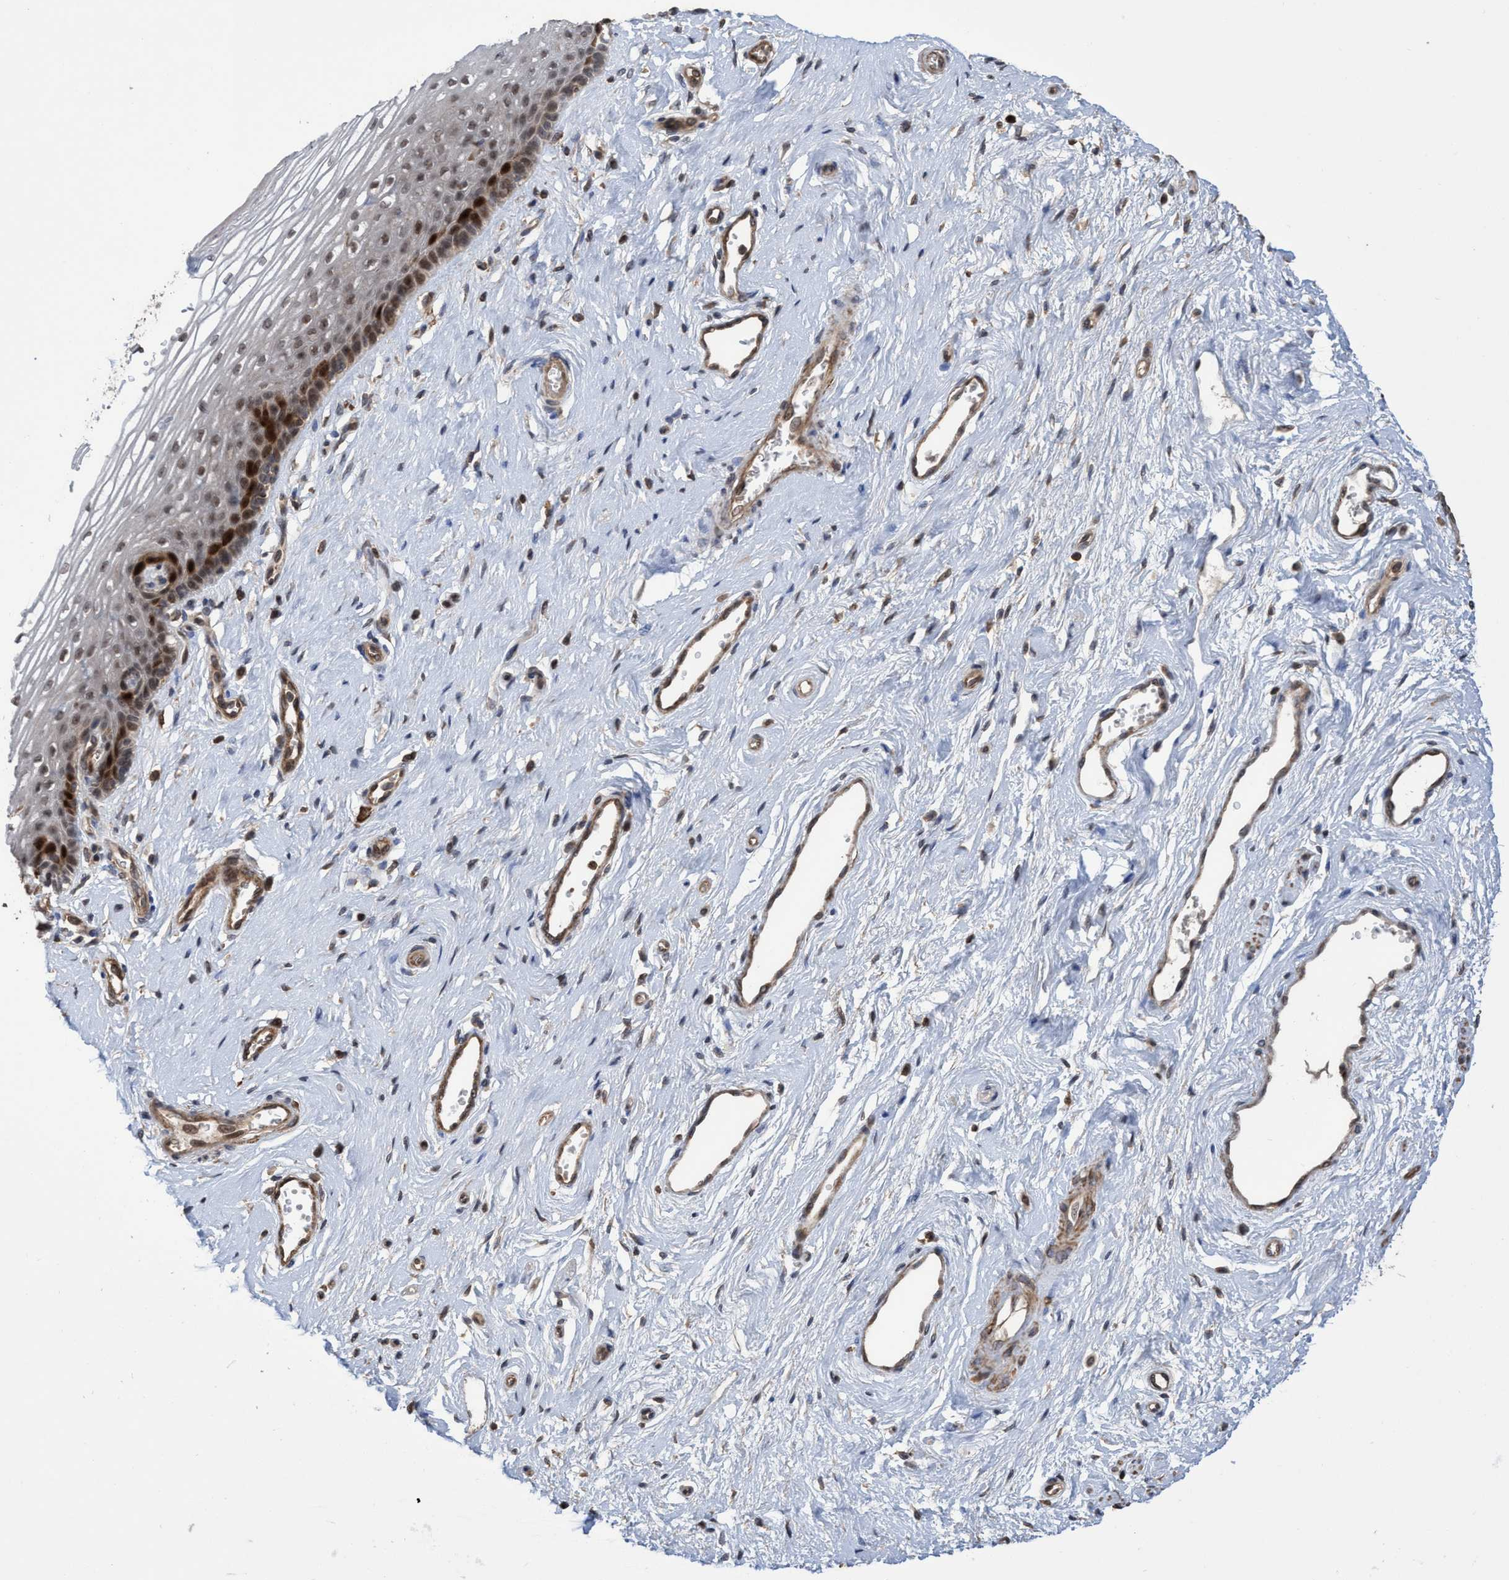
{"staining": {"intensity": "strong", "quantity": "25%-75%", "location": "nuclear"}, "tissue": "vagina", "cell_type": "Squamous epithelial cells", "image_type": "normal", "snomed": [{"axis": "morphology", "description": "Normal tissue, NOS"}, {"axis": "topography", "description": "Vagina"}], "caption": "Vagina stained for a protein displays strong nuclear positivity in squamous epithelial cells. (IHC, brightfield microscopy, high magnification).", "gene": "SLBP", "patient": {"sex": "female", "age": 46}}